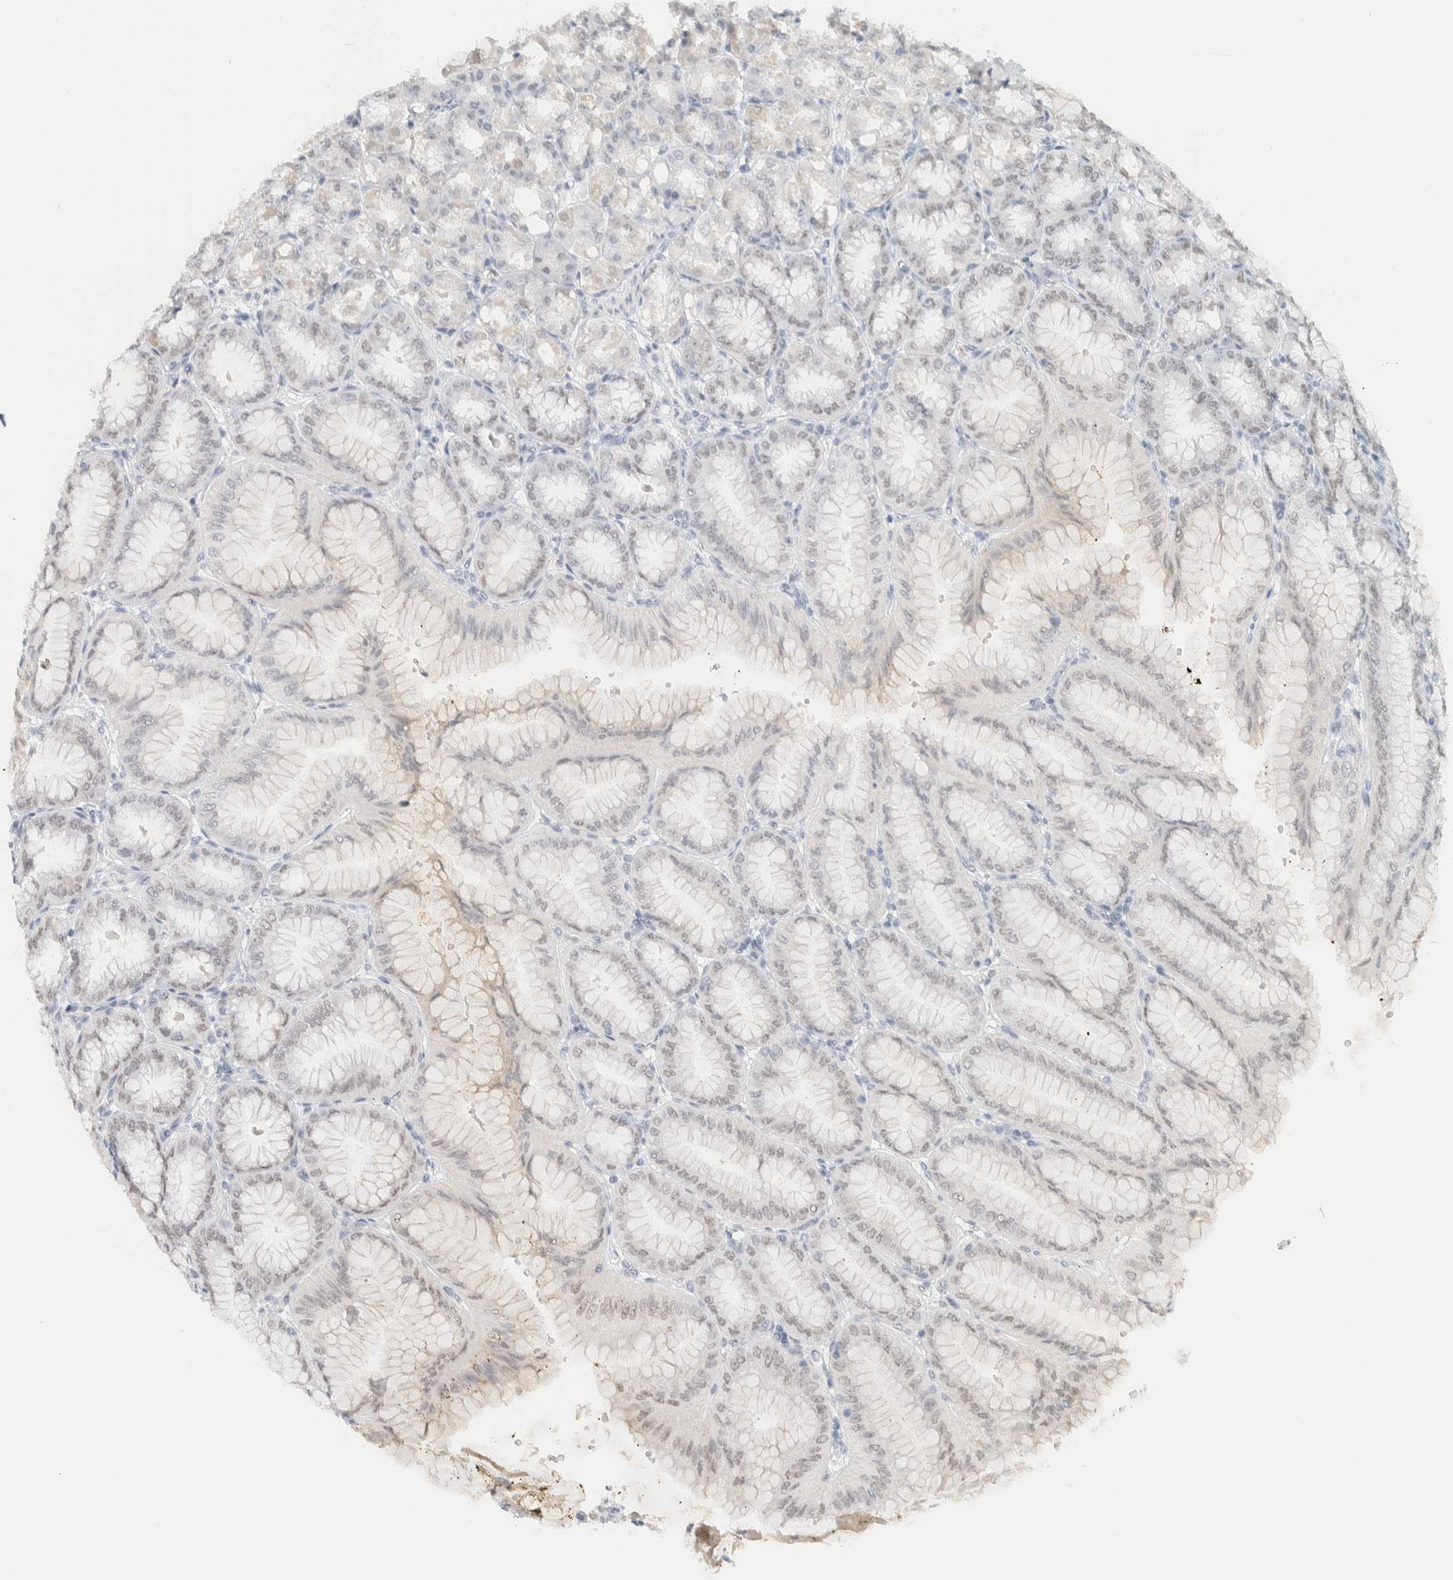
{"staining": {"intensity": "weak", "quantity": "25%-75%", "location": "nuclear"}, "tissue": "stomach", "cell_type": "Glandular cells", "image_type": "normal", "snomed": [{"axis": "morphology", "description": "Normal tissue, NOS"}, {"axis": "topography", "description": "Stomach, lower"}], "caption": "IHC photomicrograph of unremarkable stomach: stomach stained using IHC demonstrates low levels of weak protein expression localized specifically in the nuclear of glandular cells, appearing as a nuclear brown color.", "gene": "CDH17", "patient": {"sex": "male", "age": 71}}